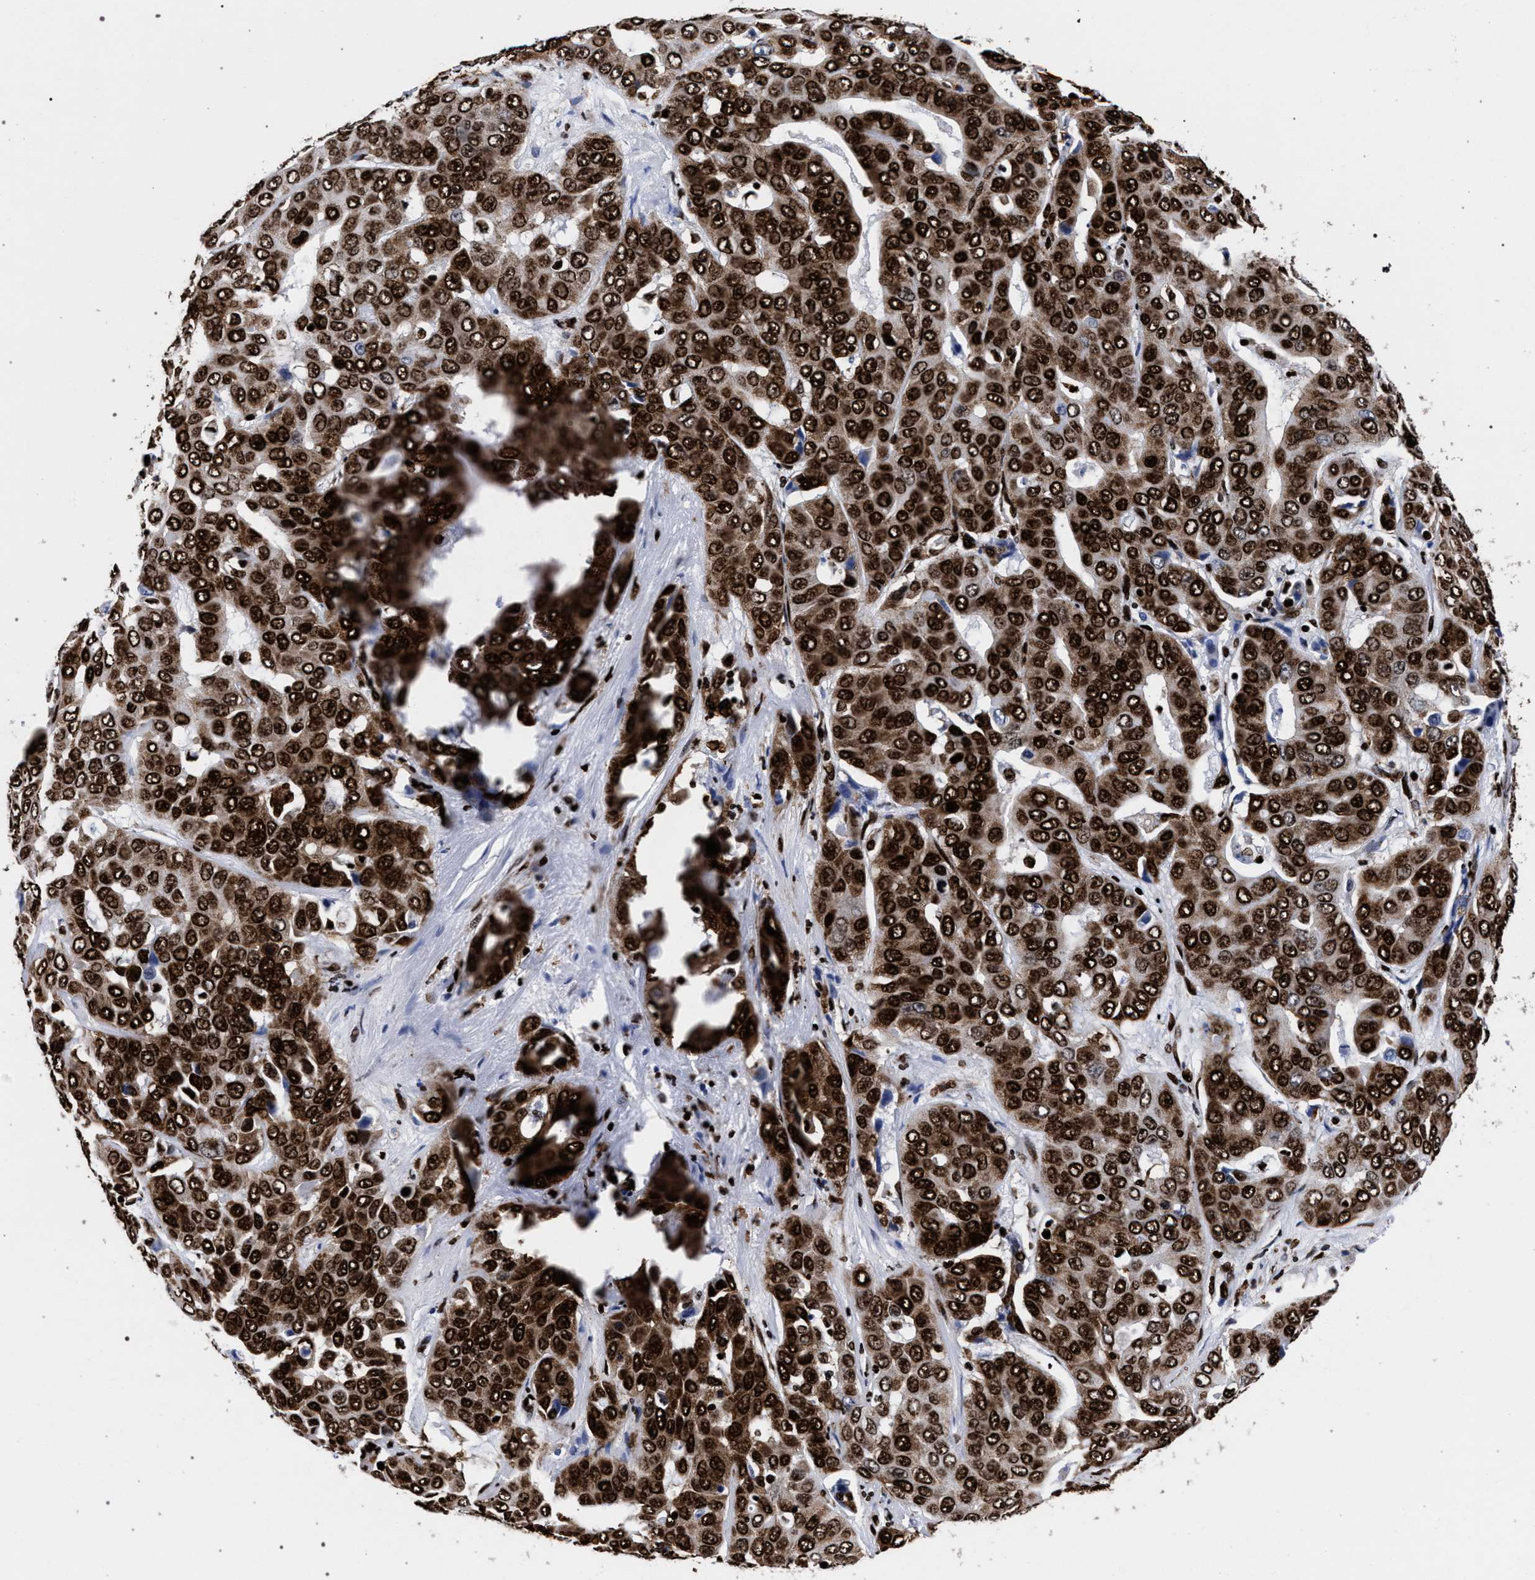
{"staining": {"intensity": "strong", "quantity": ">75%", "location": "cytoplasmic/membranous,nuclear"}, "tissue": "liver cancer", "cell_type": "Tumor cells", "image_type": "cancer", "snomed": [{"axis": "morphology", "description": "Cholangiocarcinoma"}, {"axis": "topography", "description": "Liver"}], "caption": "Liver cancer (cholangiocarcinoma) stained with a protein marker shows strong staining in tumor cells.", "gene": "HNRNPA1", "patient": {"sex": "female", "age": 52}}